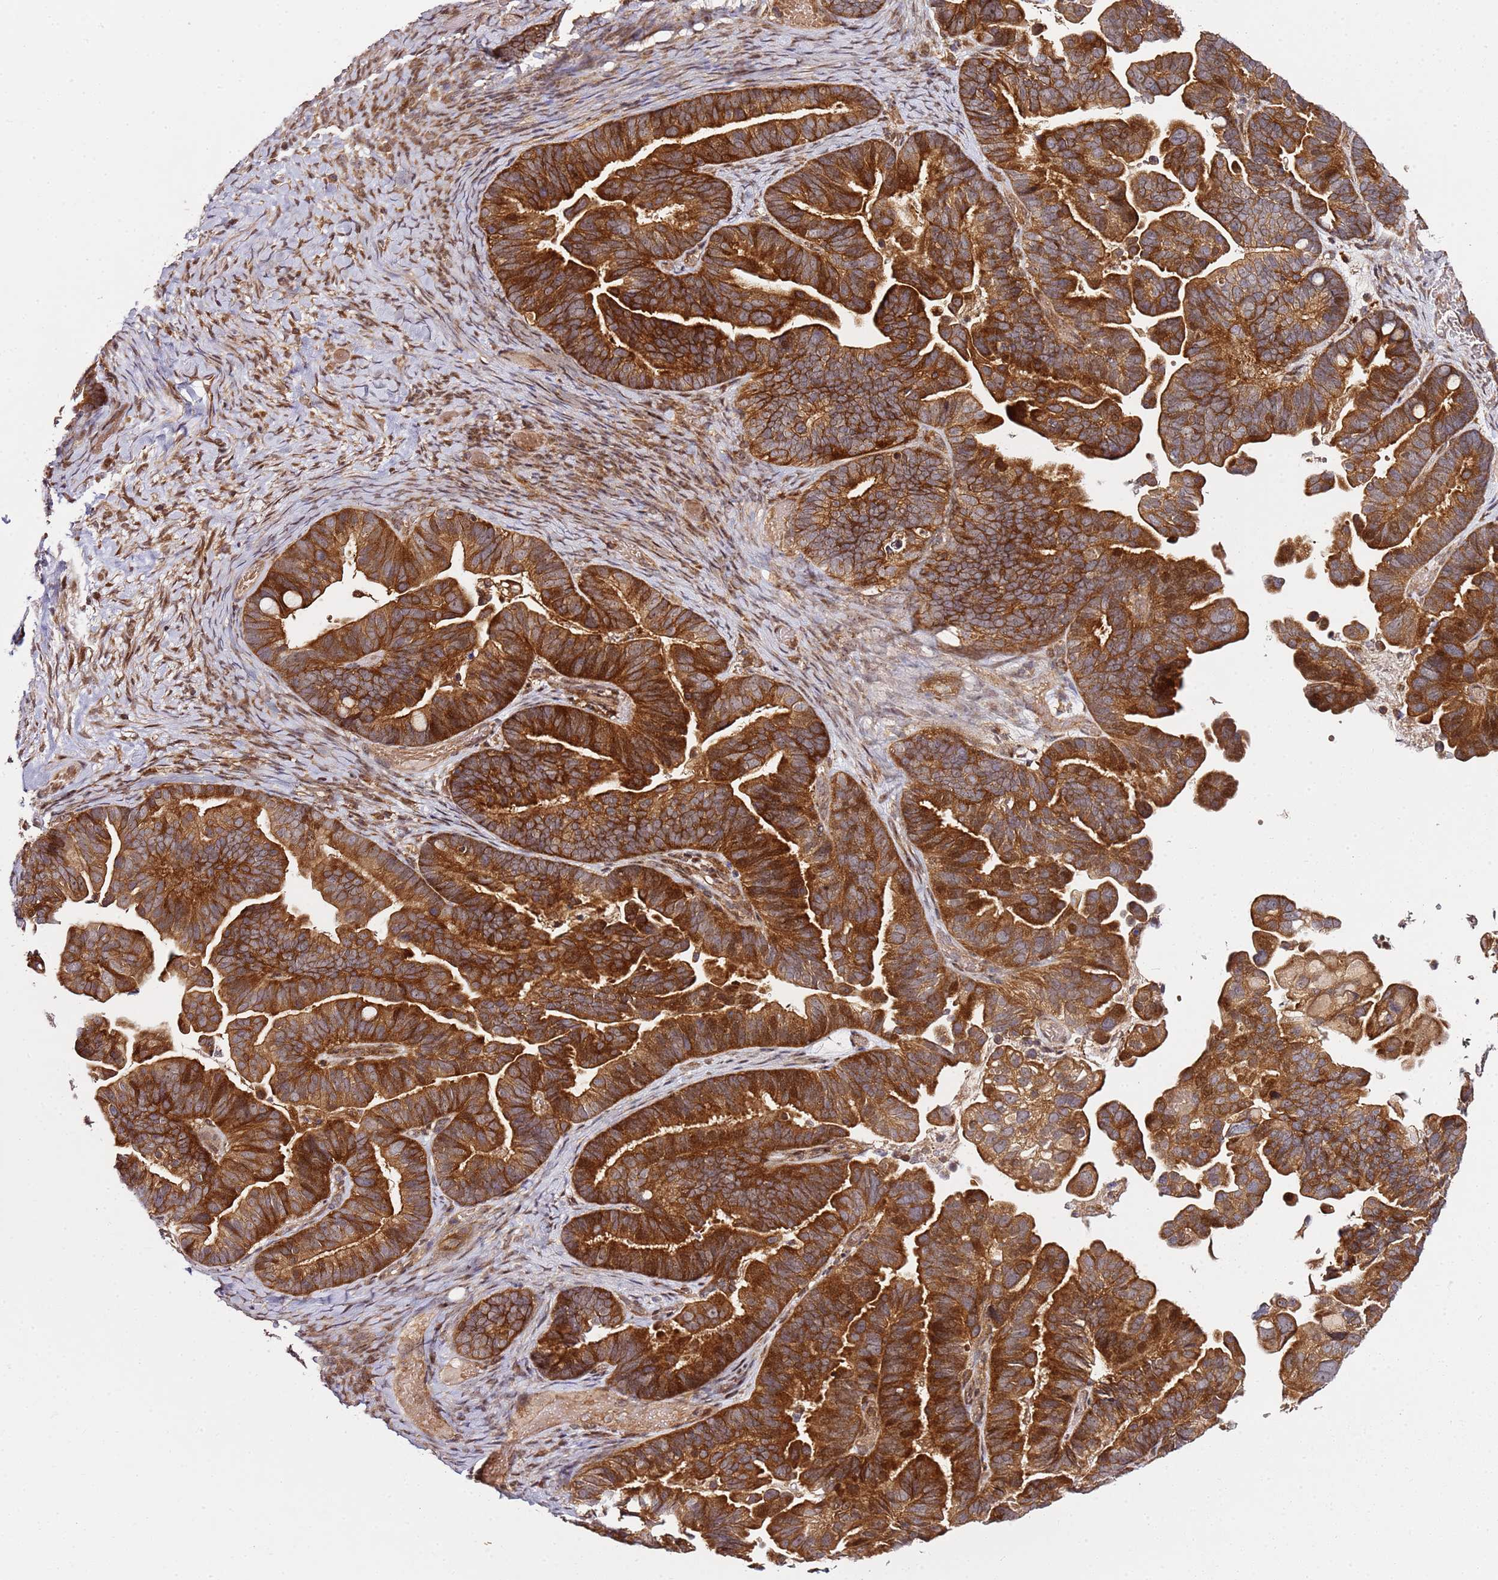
{"staining": {"intensity": "strong", "quantity": ">75%", "location": "cytoplasmic/membranous"}, "tissue": "ovarian cancer", "cell_type": "Tumor cells", "image_type": "cancer", "snomed": [{"axis": "morphology", "description": "Cystadenocarcinoma, serous, NOS"}, {"axis": "topography", "description": "Ovary"}], "caption": "Ovarian cancer (serous cystadenocarcinoma) was stained to show a protein in brown. There is high levels of strong cytoplasmic/membranous expression in approximately >75% of tumor cells. Using DAB (brown) and hematoxylin (blue) stains, captured at high magnification using brightfield microscopy.", "gene": "PRMT7", "patient": {"sex": "female", "age": 56}}